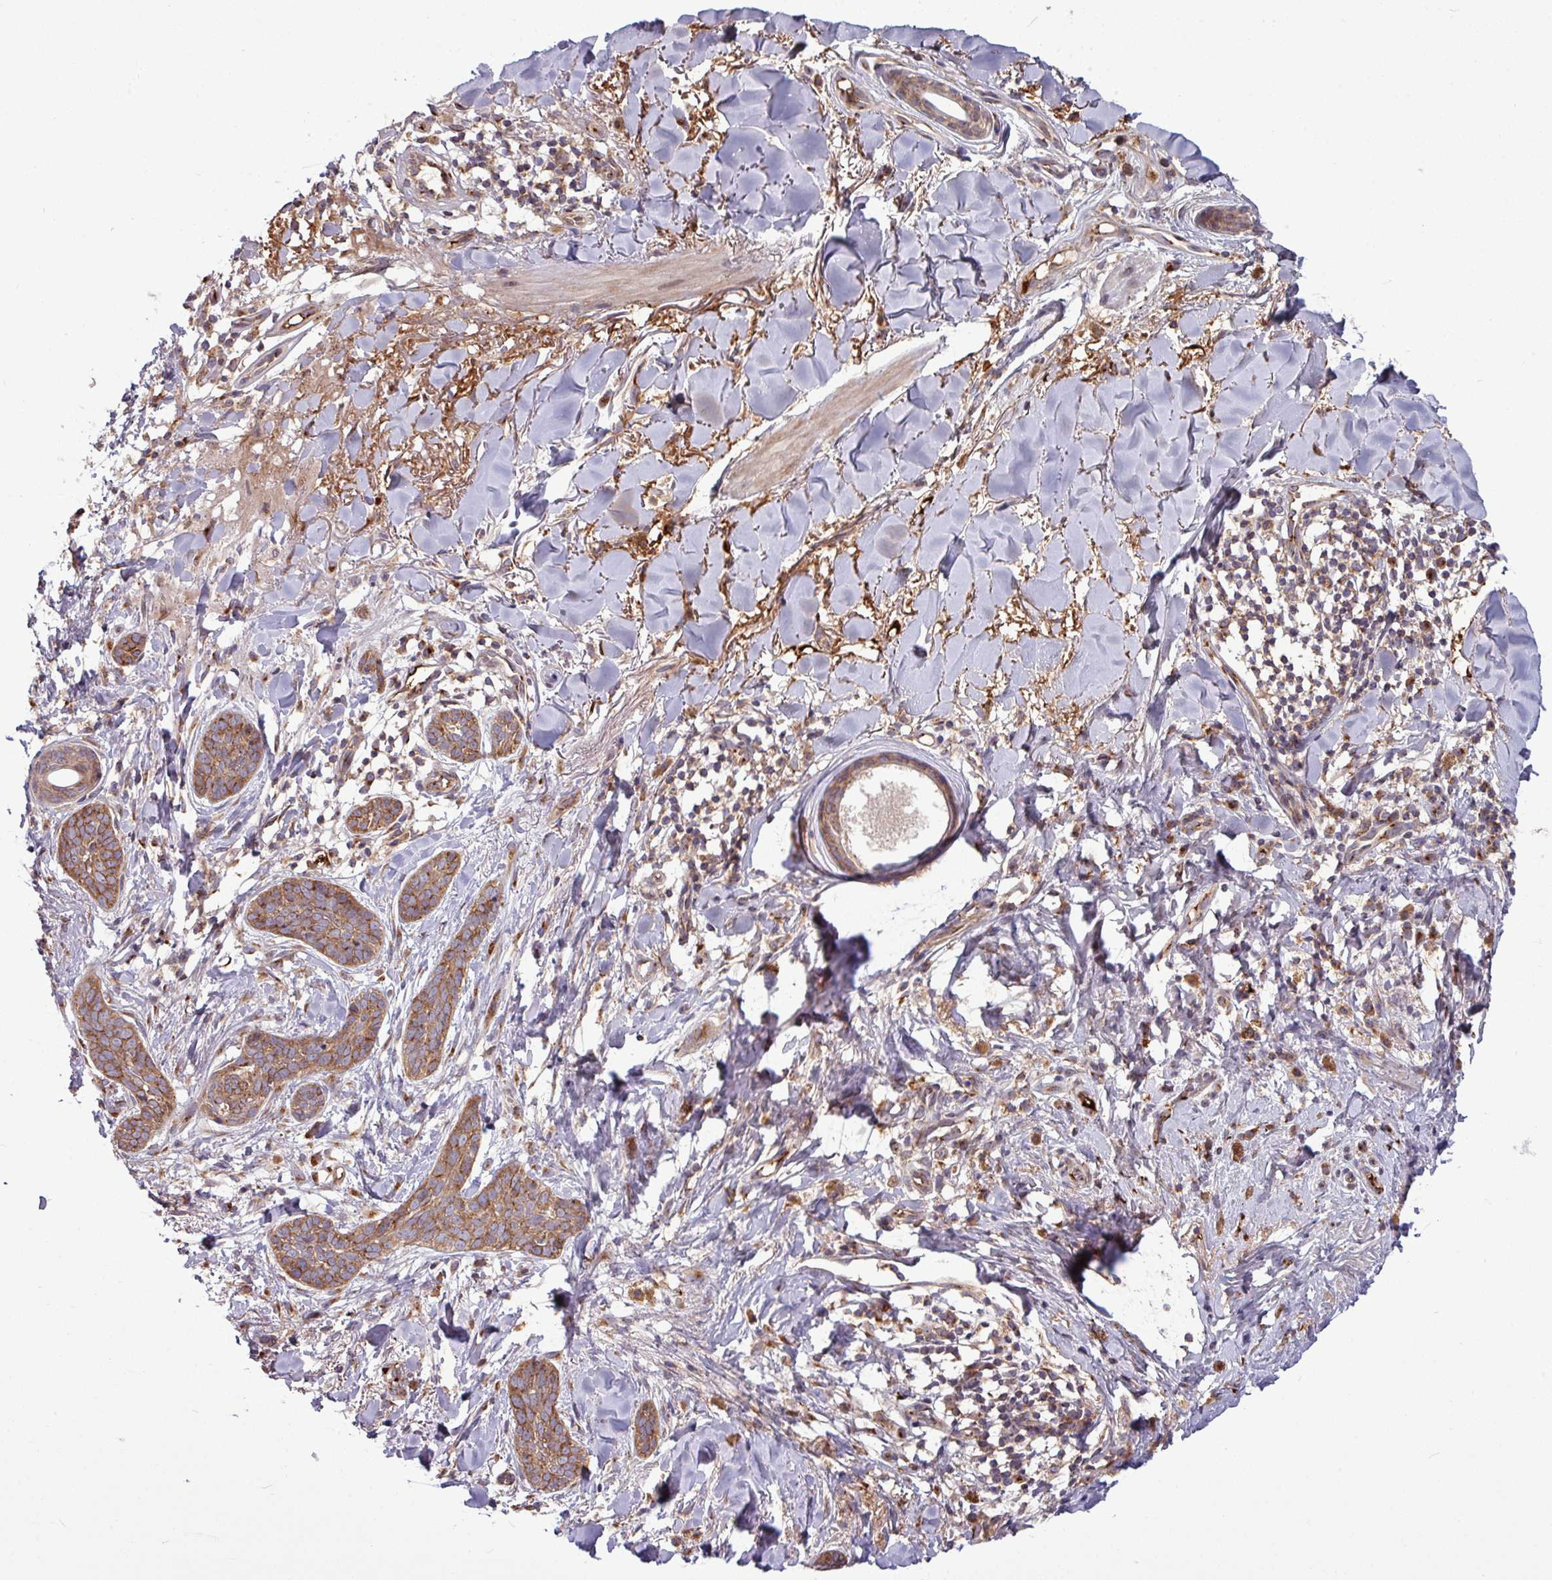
{"staining": {"intensity": "moderate", "quantity": ">75%", "location": "cytoplasmic/membranous"}, "tissue": "skin cancer", "cell_type": "Tumor cells", "image_type": "cancer", "snomed": [{"axis": "morphology", "description": "Basal cell carcinoma"}, {"axis": "topography", "description": "Skin"}], "caption": "Immunohistochemical staining of human basal cell carcinoma (skin) demonstrates moderate cytoplasmic/membranous protein positivity in approximately >75% of tumor cells.", "gene": "LSM12", "patient": {"sex": "male", "age": 52}}